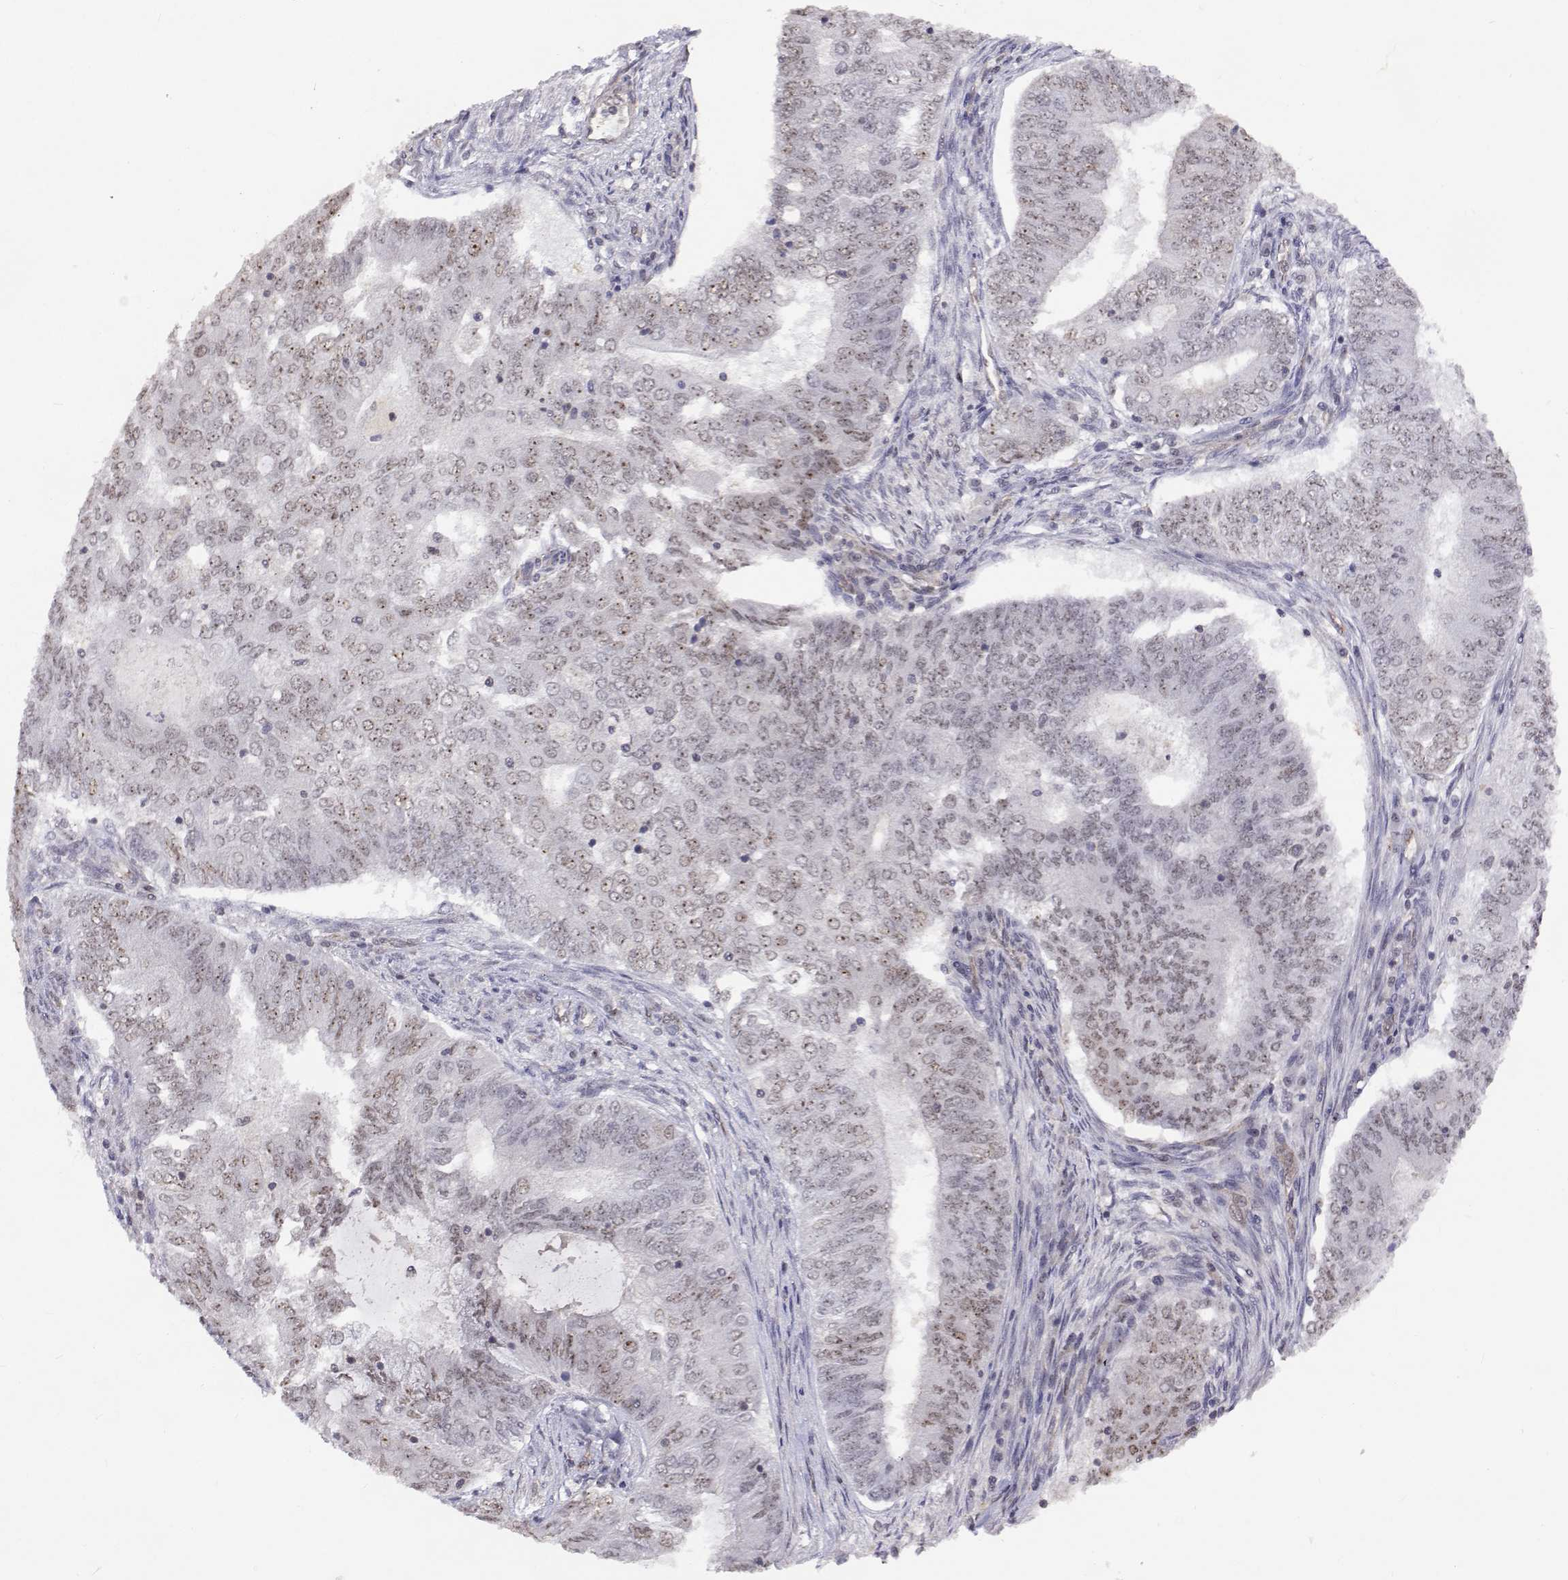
{"staining": {"intensity": "weak", "quantity": "25%-75%", "location": "nuclear"}, "tissue": "endometrial cancer", "cell_type": "Tumor cells", "image_type": "cancer", "snomed": [{"axis": "morphology", "description": "Adenocarcinoma, NOS"}, {"axis": "topography", "description": "Endometrium"}], "caption": "Weak nuclear protein expression is identified in approximately 25%-75% of tumor cells in endometrial adenocarcinoma.", "gene": "NHP2", "patient": {"sex": "female", "age": 62}}